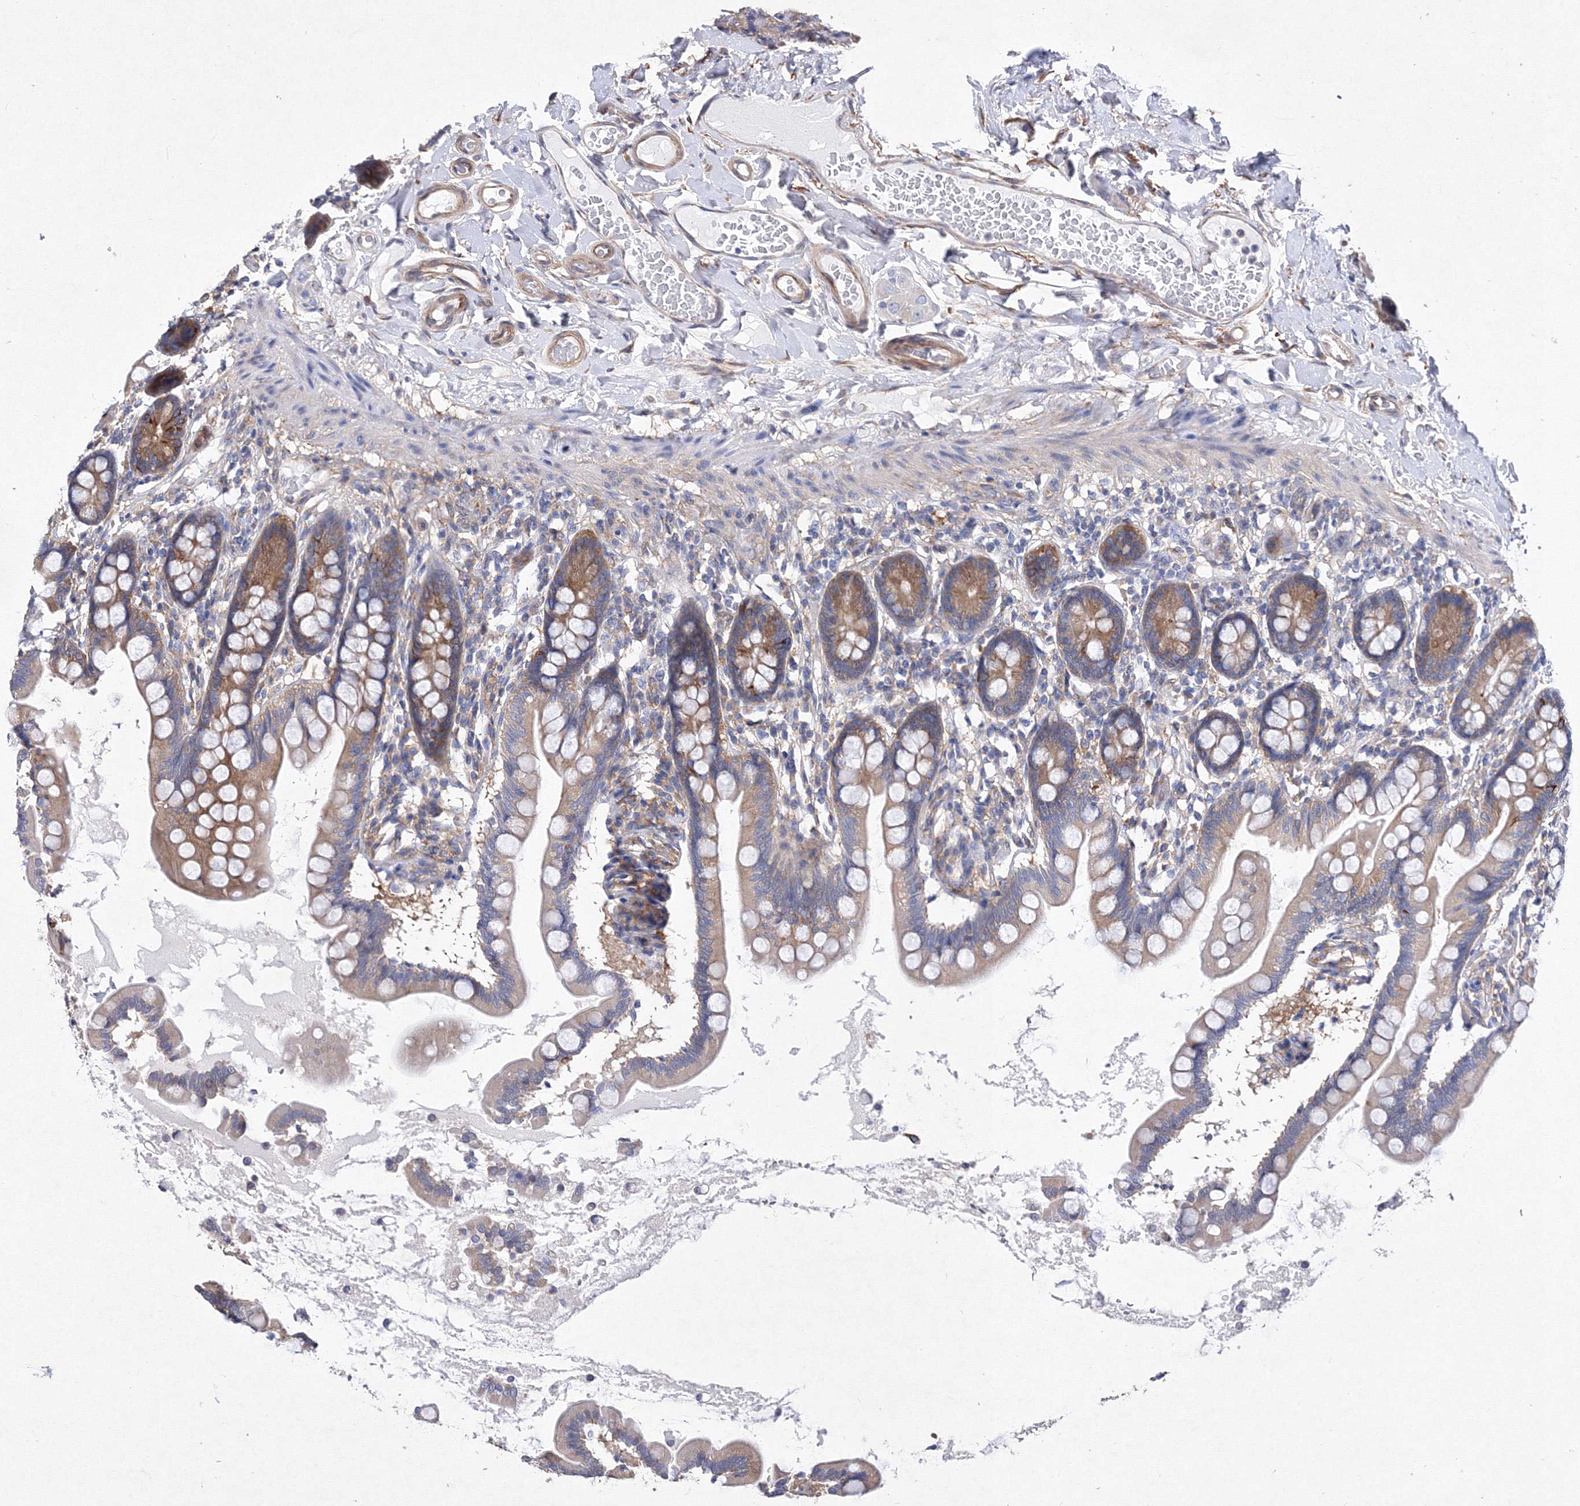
{"staining": {"intensity": "moderate", "quantity": "25%-75%", "location": "cytoplasmic/membranous"}, "tissue": "small intestine", "cell_type": "Glandular cells", "image_type": "normal", "snomed": [{"axis": "morphology", "description": "Normal tissue, NOS"}, {"axis": "topography", "description": "Small intestine"}], "caption": "A brown stain highlights moderate cytoplasmic/membranous positivity of a protein in glandular cells of benign small intestine.", "gene": "SNX18", "patient": {"sex": "female", "age": 64}}